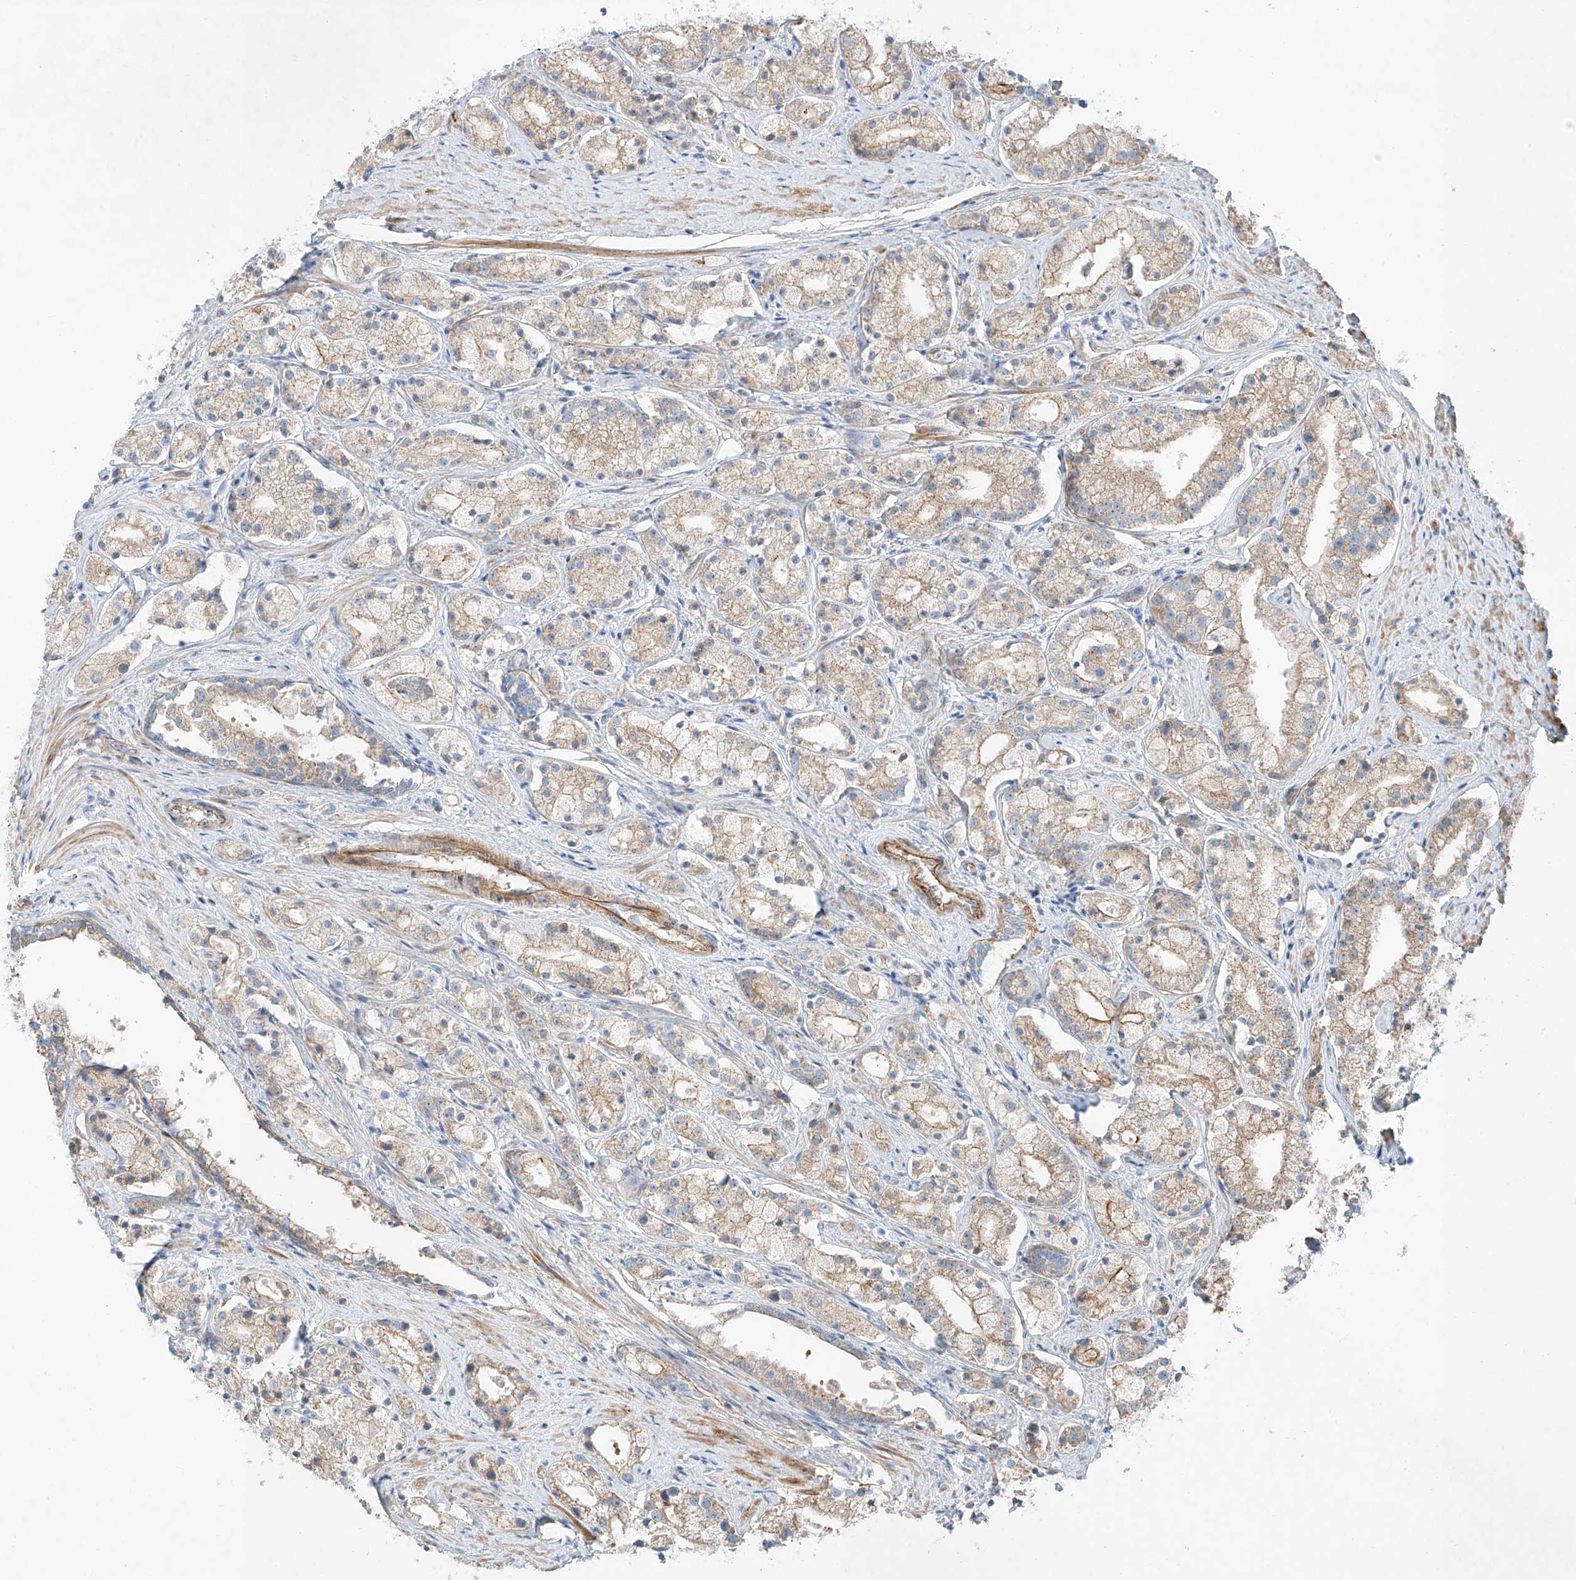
{"staining": {"intensity": "weak", "quantity": ">75%", "location": "cytoplasmic/membranous"}, "tissue": "prostate cancer", "cell_type": "Tumor cells", "image_type": "cancer", "snomed": [{"axis": "morphology", "description": "Adenocarcinoma, High grade"}, {"axis": "topography", "description": "Prostate"}], "caption": "Weak cytoplasmic/membranous positivity is identified in about >75% of tumor cells in prostate adenocarcinoma (high-grade). Using DAB (brown) and hematoxylin (blue) stains, captured at high magnification using brightfield microscopy.", "gene": "AJM1", "patient": {"sex": "male", "age": 69}}